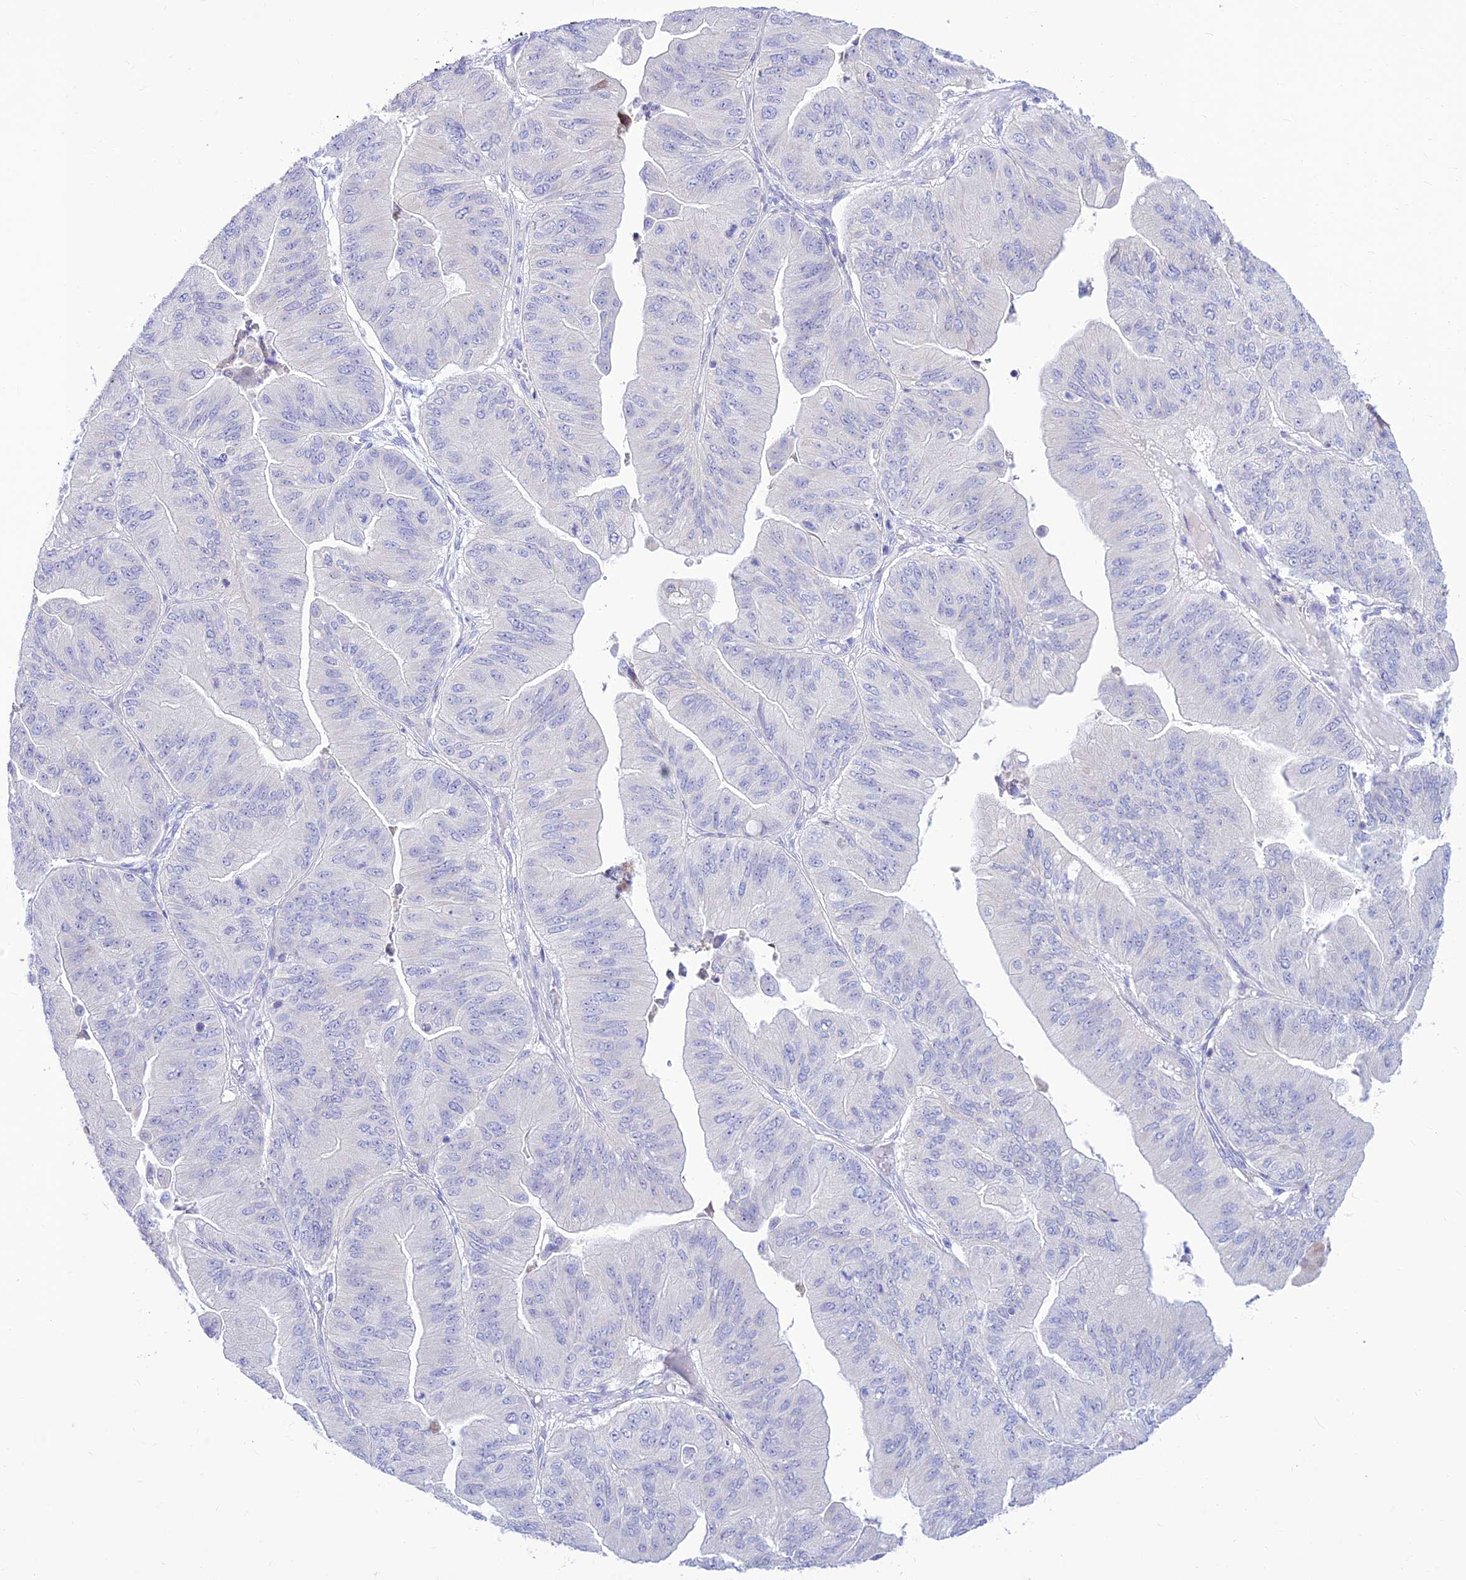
{"staining": {"intensity": "negative", "quantity": "none", "location": "none"}, "tissue": "ovarian cancer", "cell_type": "Tumor cells", "image_type": "cancer", "snomed": [{"axis": "morphology", "description": "Cystadenocarcinoma, mucinous, NOS"}, {"axis": "topography", "description": "Ovary"}], "caption": "This is an IHC image of human mucinous cystadenocarcinoma (ovarian). There is no expression in tumor cells.", "gene": "FAM186B", "patient": {"sex": "female", "age": 61}}